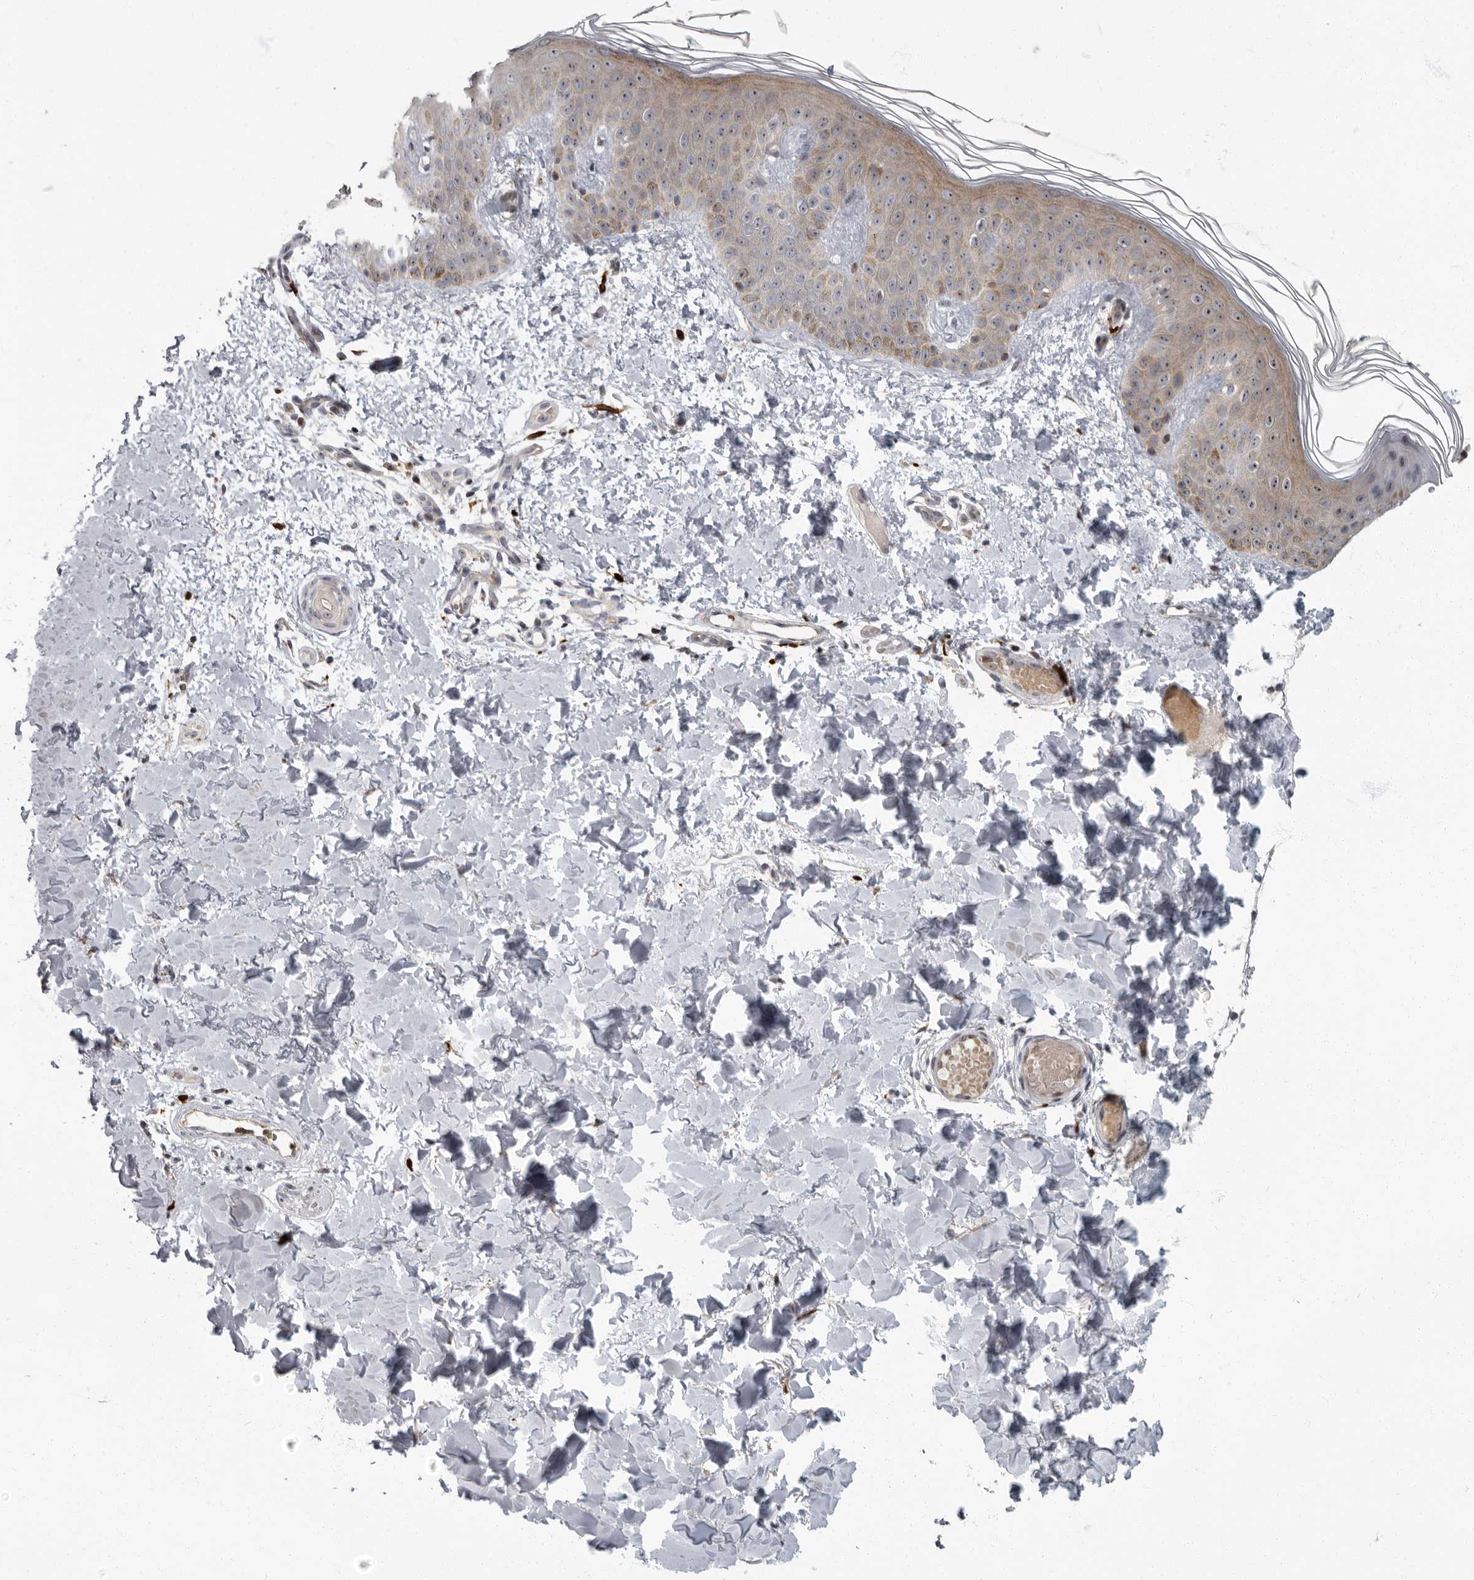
{"staining": {"intensity": "negative", "quantity": "none", "location": "none"}, "tissue": "skin", "cell_type": "Fibroblasts", "image_type": "normal", "snomed": [{"axis": "morphology", "description": "Normal tissue, NOS"}, {"axis": "morphology", "description": "Neoplasm, benign, NOS"}, {"axis": "topography", "description": "Skin"}, {"axis": "topography", "description": "Soft tissue"}], "caption": "Fibroblasts show no significant expression in unremarkable skin.", "gene": "PDCD11", "patient": {"sex": "male", "age": 26}}